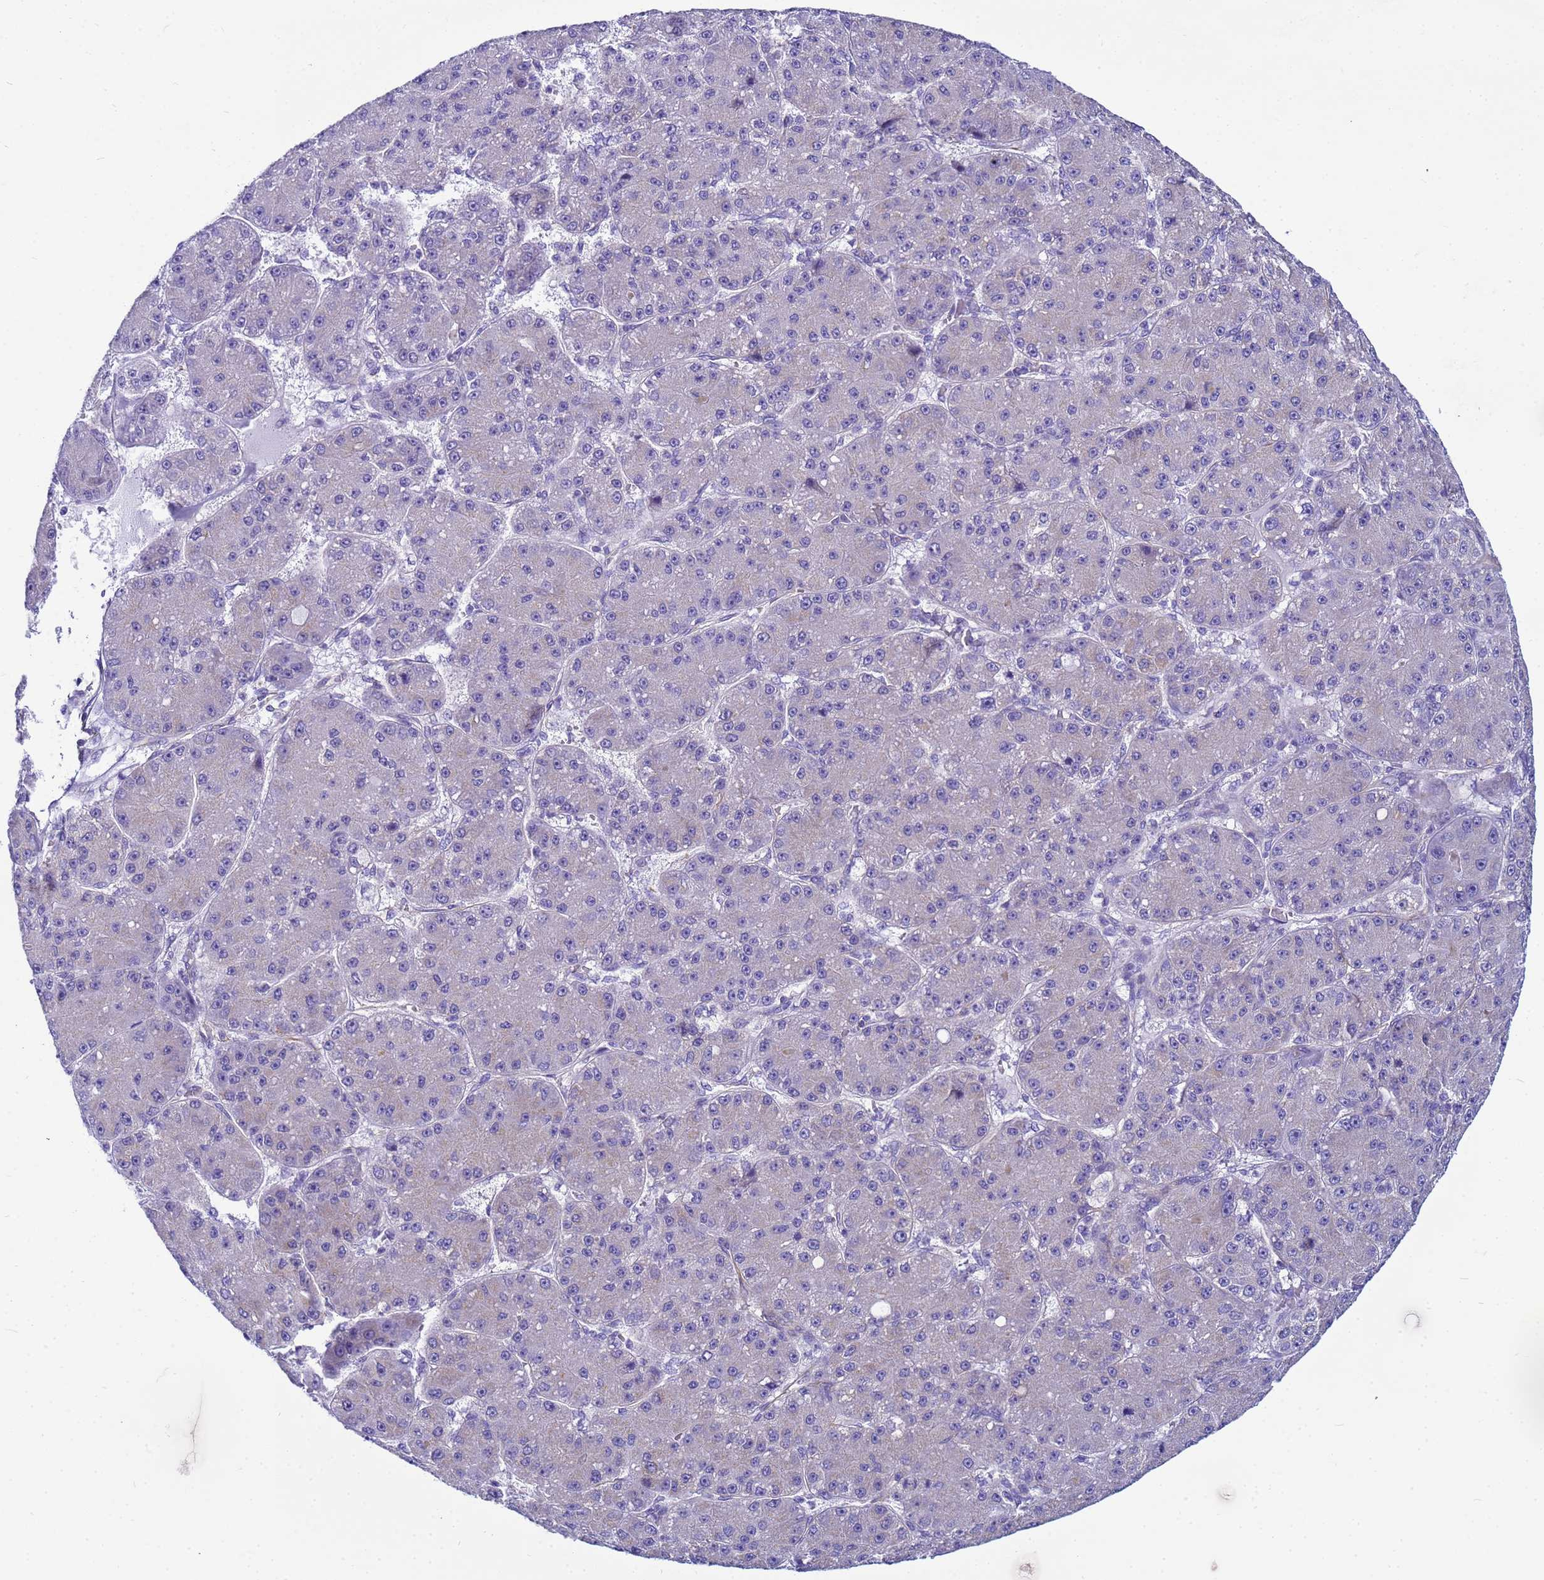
{"staining": {"intensity": "negative", "quantity": "none", "location": "none"}, "tissue": "liver cancer", "cell_type": "Tumor cells", "image_type": "cancer", "snomed": [{"axis": "morphology", "description": "Carcinoma, Hepatocellular, NOS"}, {"axis": "topography", "description": "Liver"}], "caption": "Liver hepatocellular carcinoma was stained to show a protein in brown. There is no significant positivity in tumor cells. (Stains: DAB (3,3'-diaminobenzidine) IHC with hematoxylin counter stain, Microscopy: brightfield microscopy at high magnification).", "gene": "UBXN2B", "patient": {"sex": "male", "age": 67}}